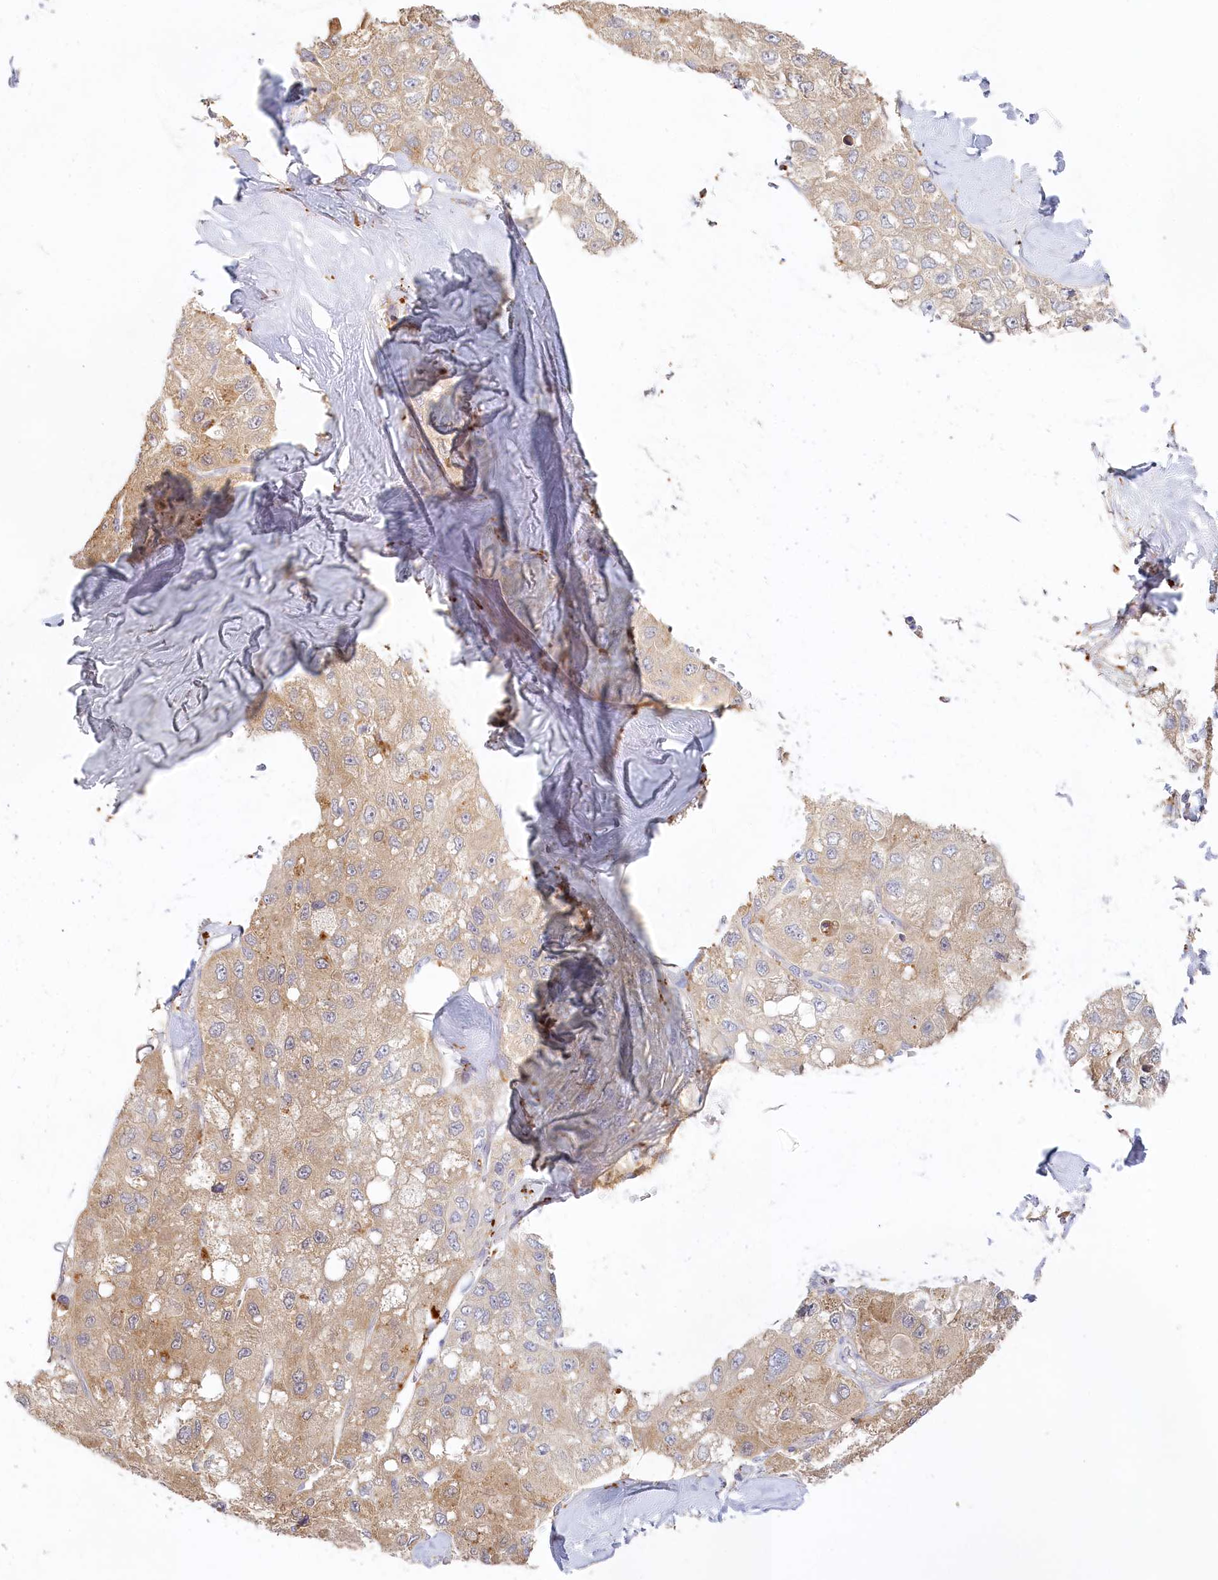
{"staining": {"intensity": "weak", "quantity": ">75%", "location": "cytoplasmic/membranous"}, "tissue": "liver cancer", "cell_type": "Tumor cells", "image_type": "cancer", "snomed": [{"axis": "morphology", "description": "Carcinoma, Hepatocellular, NOS"}, {"axis": "topography", "description": "Liver"}], "caption": "IHC of liver hepatocellular carcinoma exhibits low levels of weak cytoplasmic/membranous expression in about >75% of tumor cells.", "gene": "VSIG1", "patient": {"sex": "male", "age": 80}}